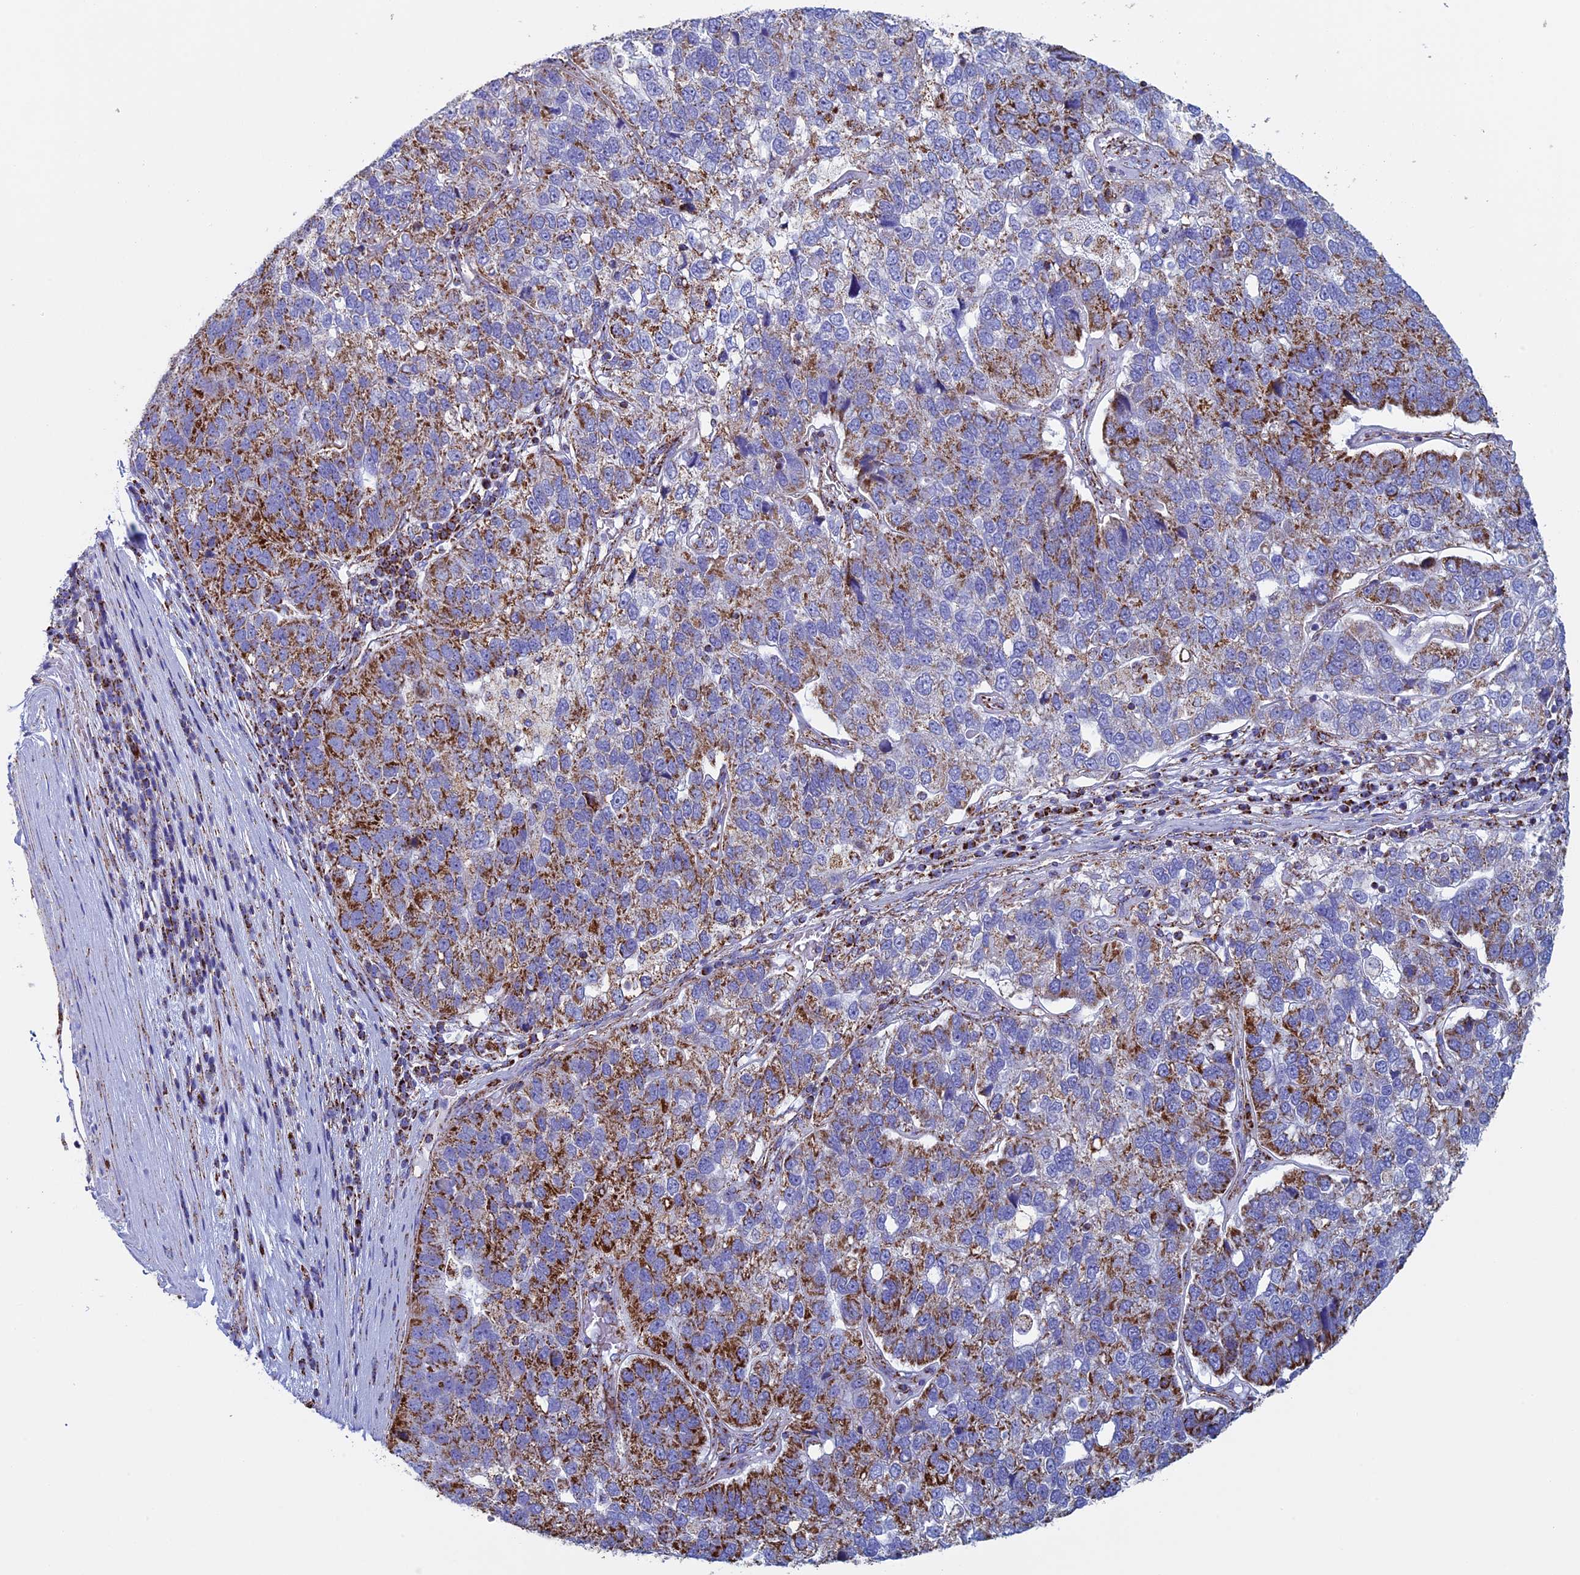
{"staining": {"intensity": "strong", "quantity": "<25%", "location": "cytoplasmic/membranous"}, "tissue": "pancreatic cancer", "cell_type": "Tumor cells", "image_type": "cancer", "snomed": [{"axis": "morphology", "description": "Adenocarcinoma, NOS"}, {"axis": "topography", "description": "Pancreas"}], "caption": "The histopathology image exhibits immunohistochemical staining of pancreatic cancer (adenocarcinoma). There is strong cytoplasmic/membranous expression is present in approximately <25% of tumor cells.", "gene": "UQCRFS1", "patient": {"sex": "female", "age": 61}}